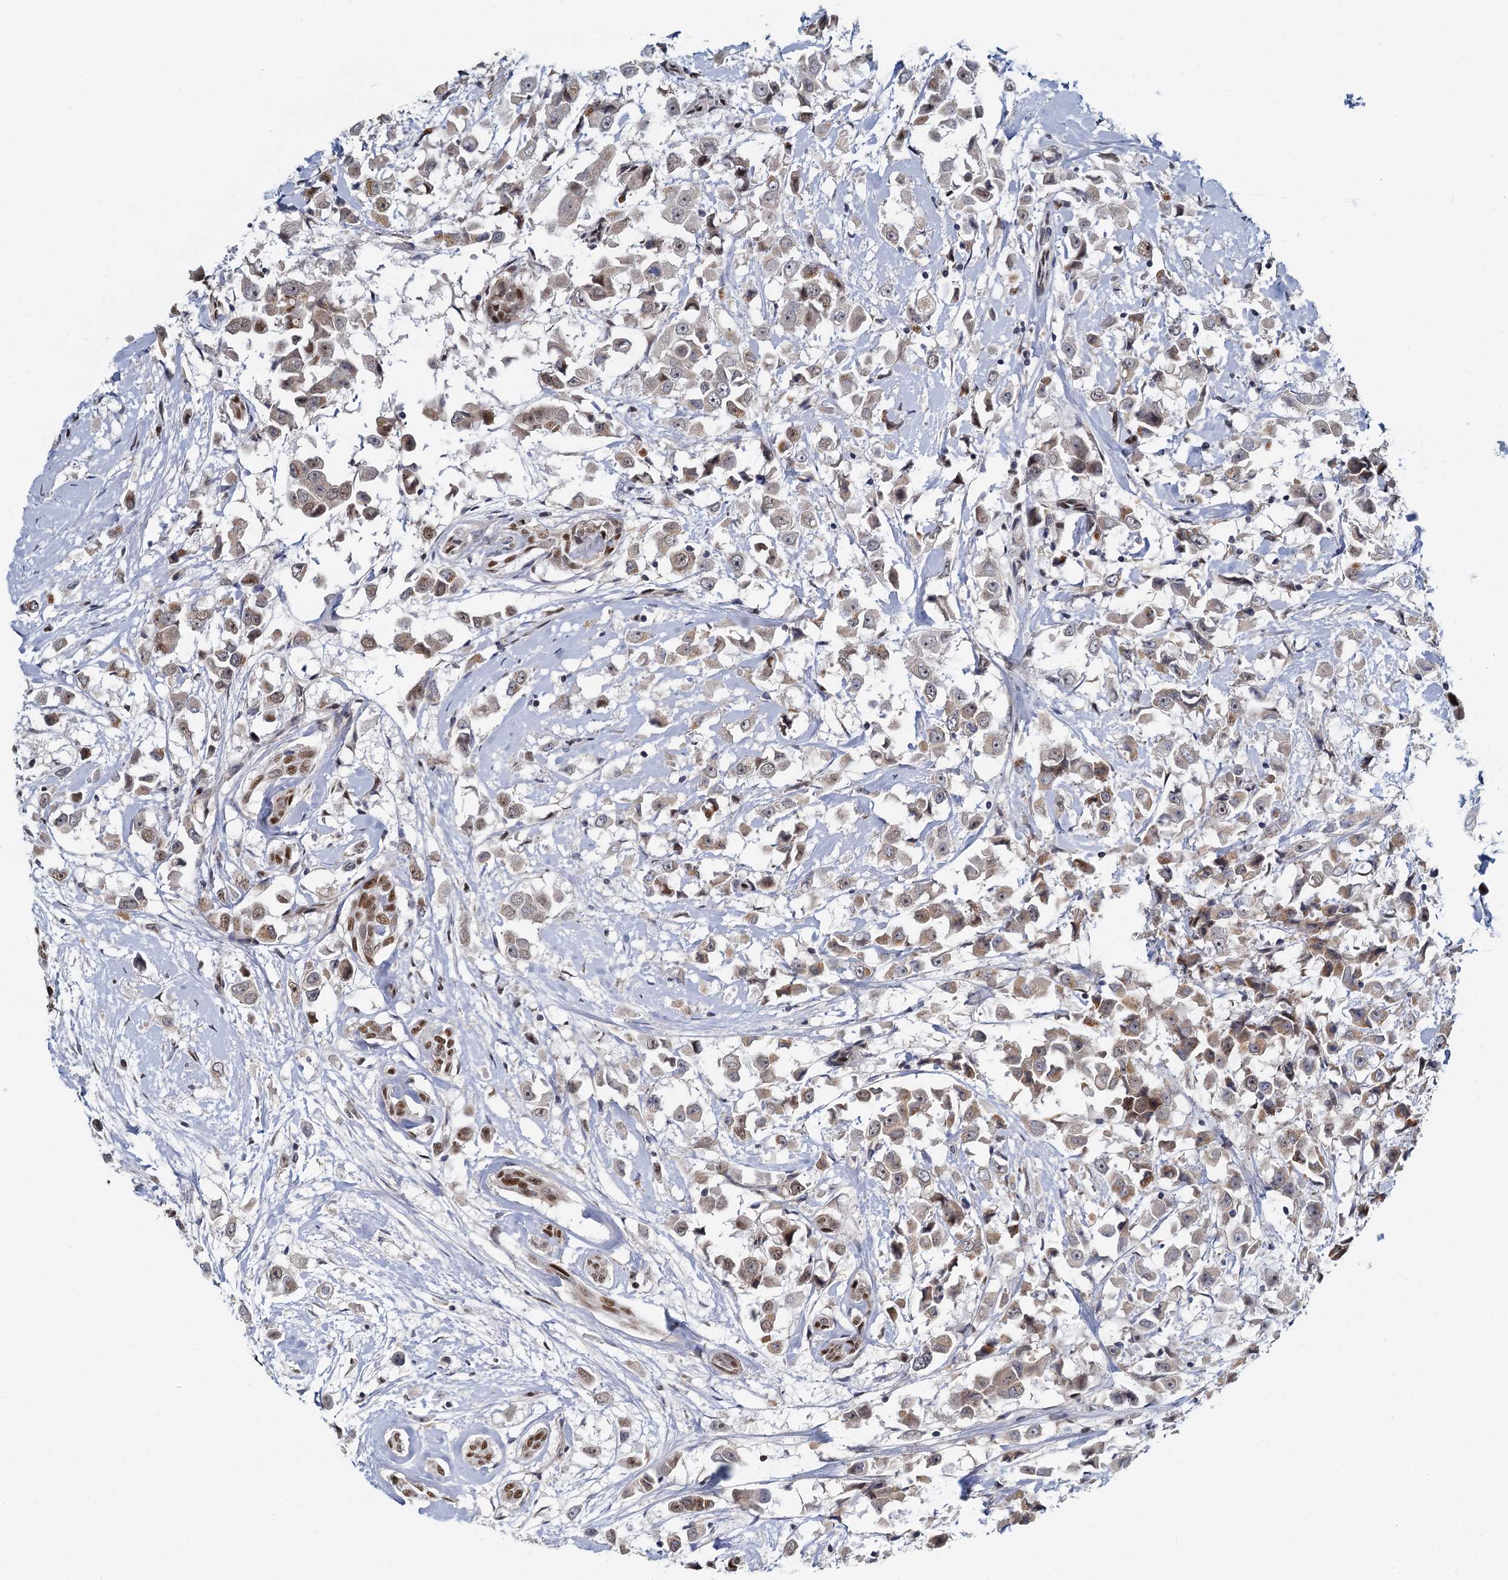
{"staining": {"intensity": "weak", "quantity": ">75%", "location": "cytoplasmic/membranous"}, "tissue": "breast cancer", "cell_type": "Tumor cells", "image_type": "cancer", "snomed": [{"axis": "morphology", "description": "Duct carcinoma"}, {"axis": "topography", "description": "Breast"}], "caption": "Weak cytoplasmic/membranous staining is seen in approximately >75% of tumor cells in breast cancer.", "gene": "RPRD1A", "patient": {"sex": "female", "age": 61}}